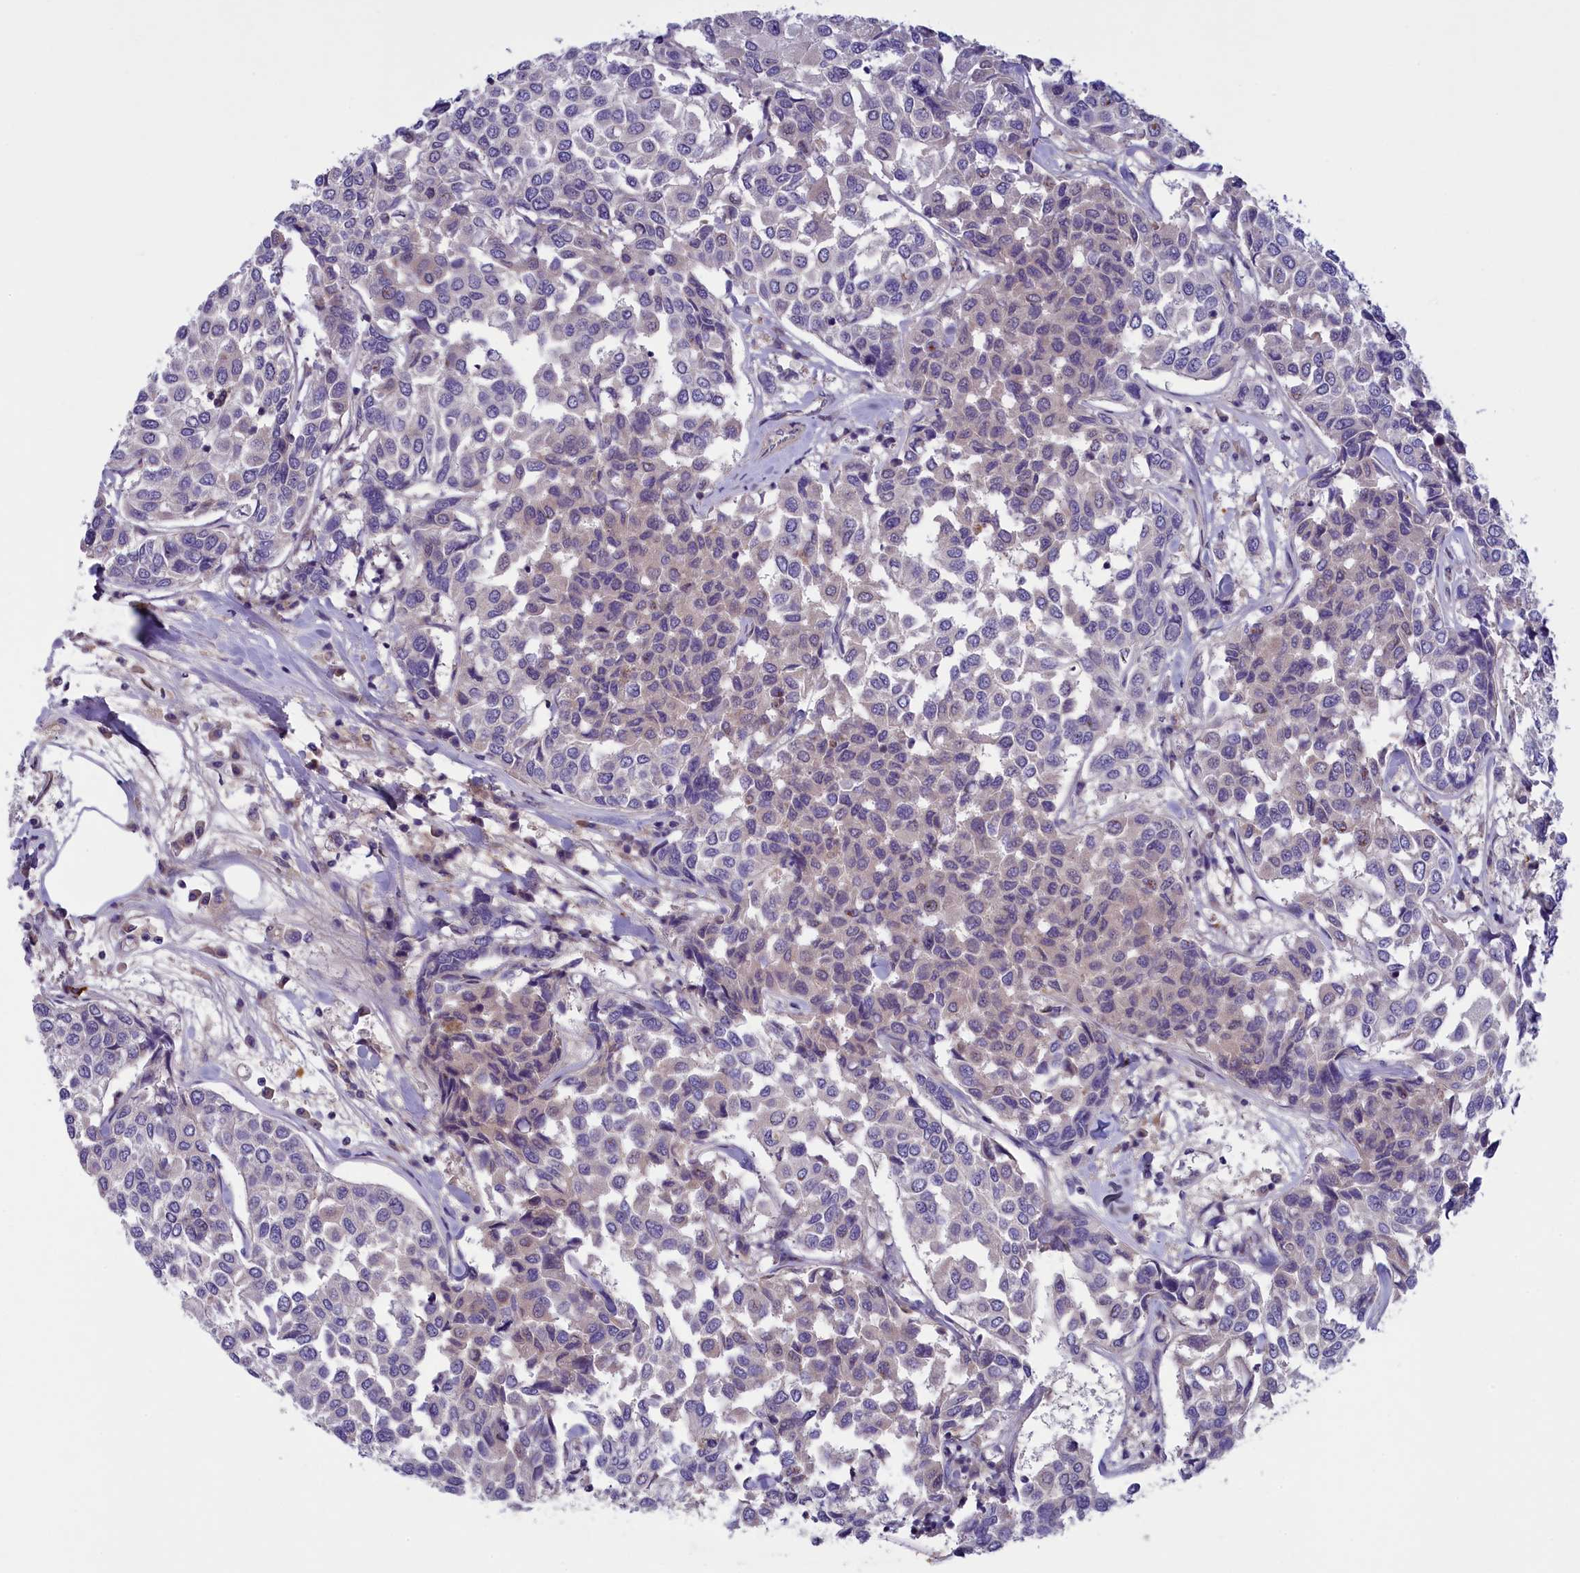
{"staining": {"intensity": "weak", "quantity": "<25%", "location": "cytoplasmic/membranous"}, "tissue": "breast cancer", "cell_type": "Tumor cells", "image_type": "cancer", "snomed": [{"axis": "morphology", "description": "Duct carcinoma"}, {"axis": "topography", "description": "Breast"}], "caption": "Protein analysis of breast infiltrating ductal carcinoma displays no significant positivity in tumor cells. Nuclei are stained in blue.", "gene": "NUBP1", "patient": {"sex": "female", "age": 55}}